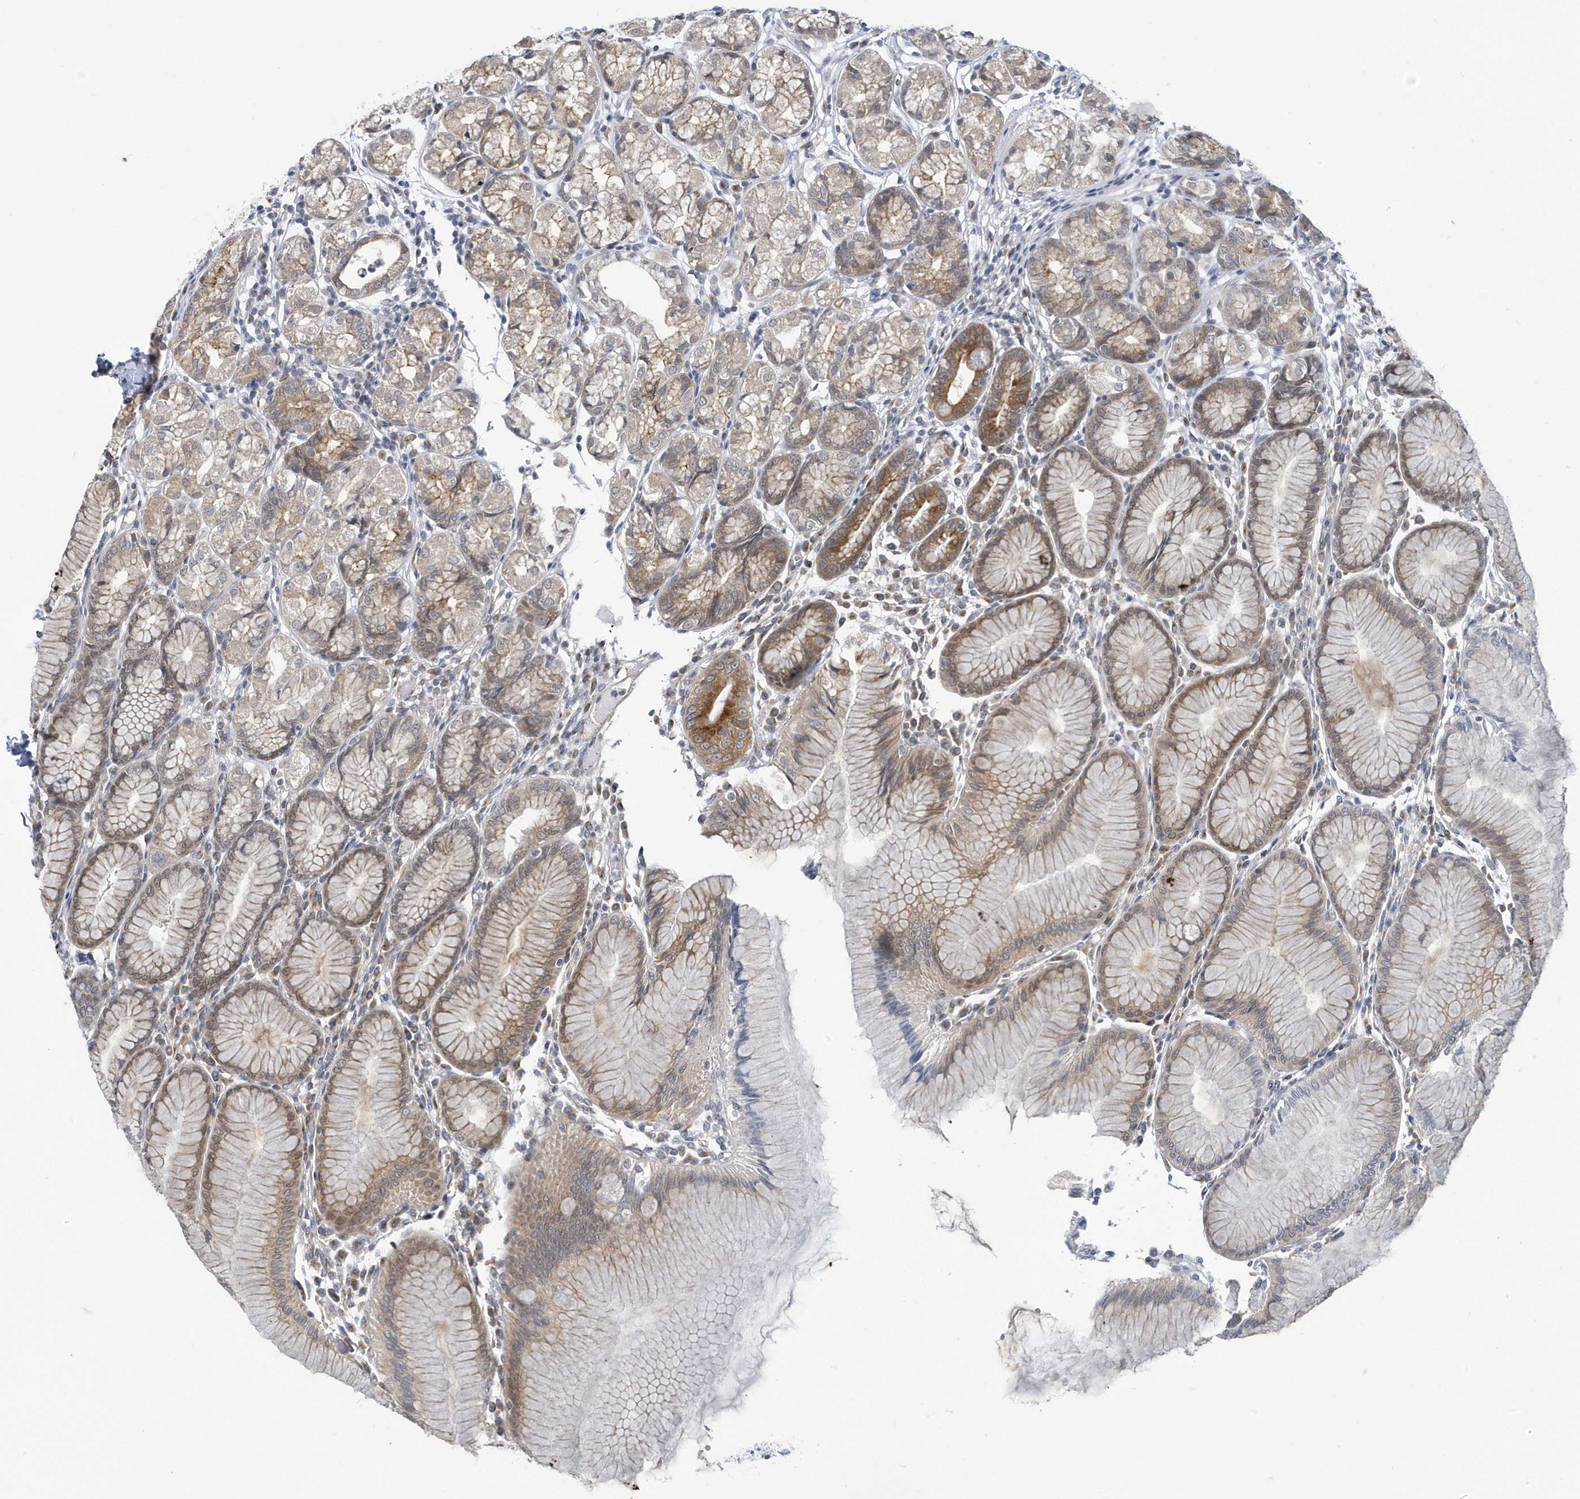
{"staining": {"intensity": "moderate", "quantity": ">75%", "location": "cytoplasmic/membranous,nuclear"}, "tissue": "stomach", "cell_type": "Glandular cells", "image_type": "normal", "snomed": [{"axis": "morphology", "description": "Normal tissue, NOS"}, {"axis": "topography", "description": "Stomach"}], "caption": "Immunohistochemistry (IHC) histopathology image of normal stomach: stomach stained using immunohistochemistry shows medium levels of moderate protein expression localized specifically in the cytoplasmic/membranous,nuclear of glandular cells, appearing as a cytoplasmic/membranous,nuclear brown color.", "gene": "ZNF654", "patient": {"sex": "female", "age": 57}}